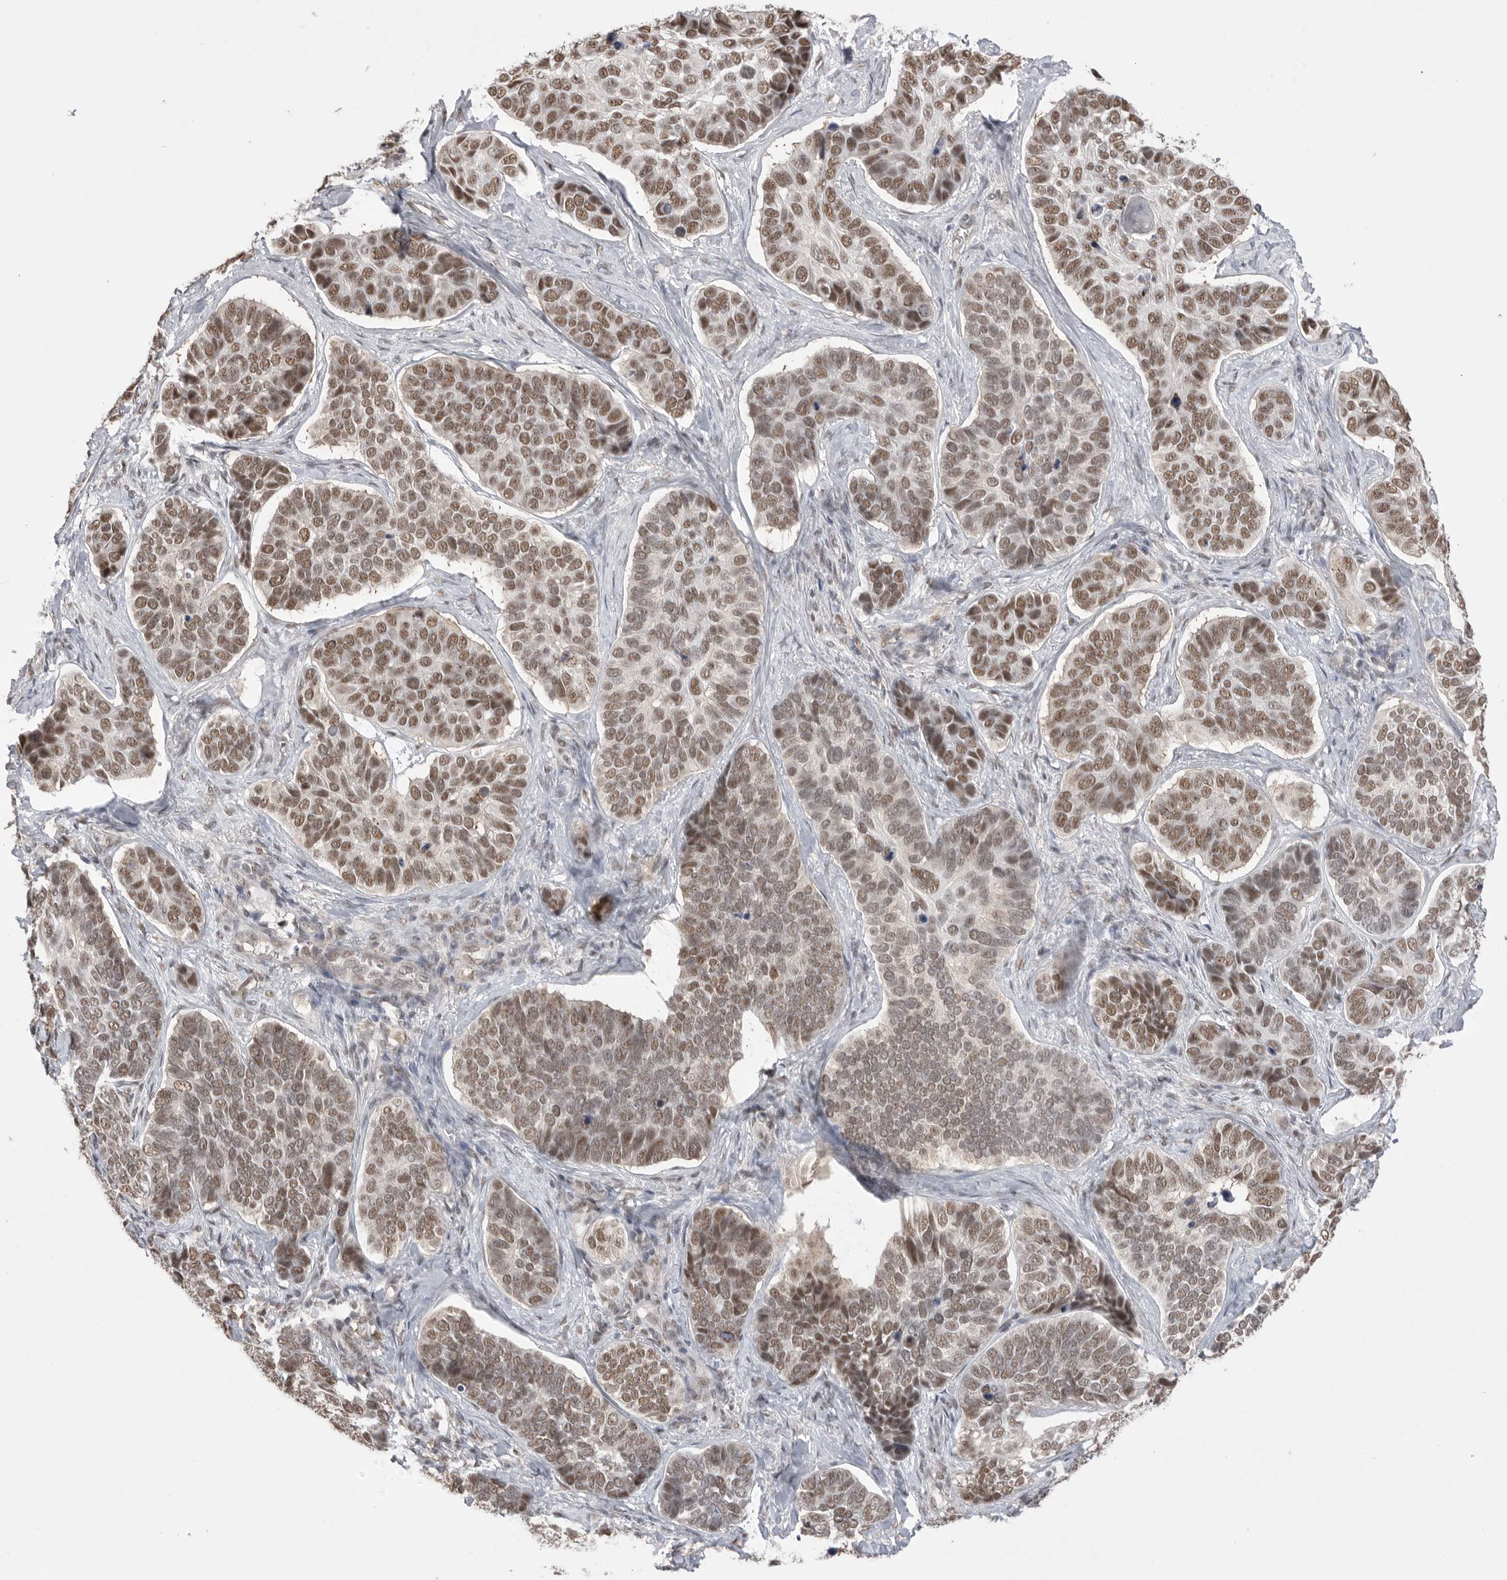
{"staining": {"intensity": "moderate", "quantity": ">75%", "location": "nuclear"}, "tissue": "skin cancer", "cell_type": "Tumor cells", "image_type": "cancer", "snomed": [{"axis": "morphology", "description": "Basal cell carcinoma"}, {"axis": "topography", "description": "Skin"}], "caption": "Immunohistochemistry histopathology image of skin basal cell carcinoma stained for a protein (brown), which demonstrates medium levels of moderate nuclear positivity in approximately >75% of tumor cells.", "gene": "BCLAF3", "patient": {"sex": "male", "age": 62}}